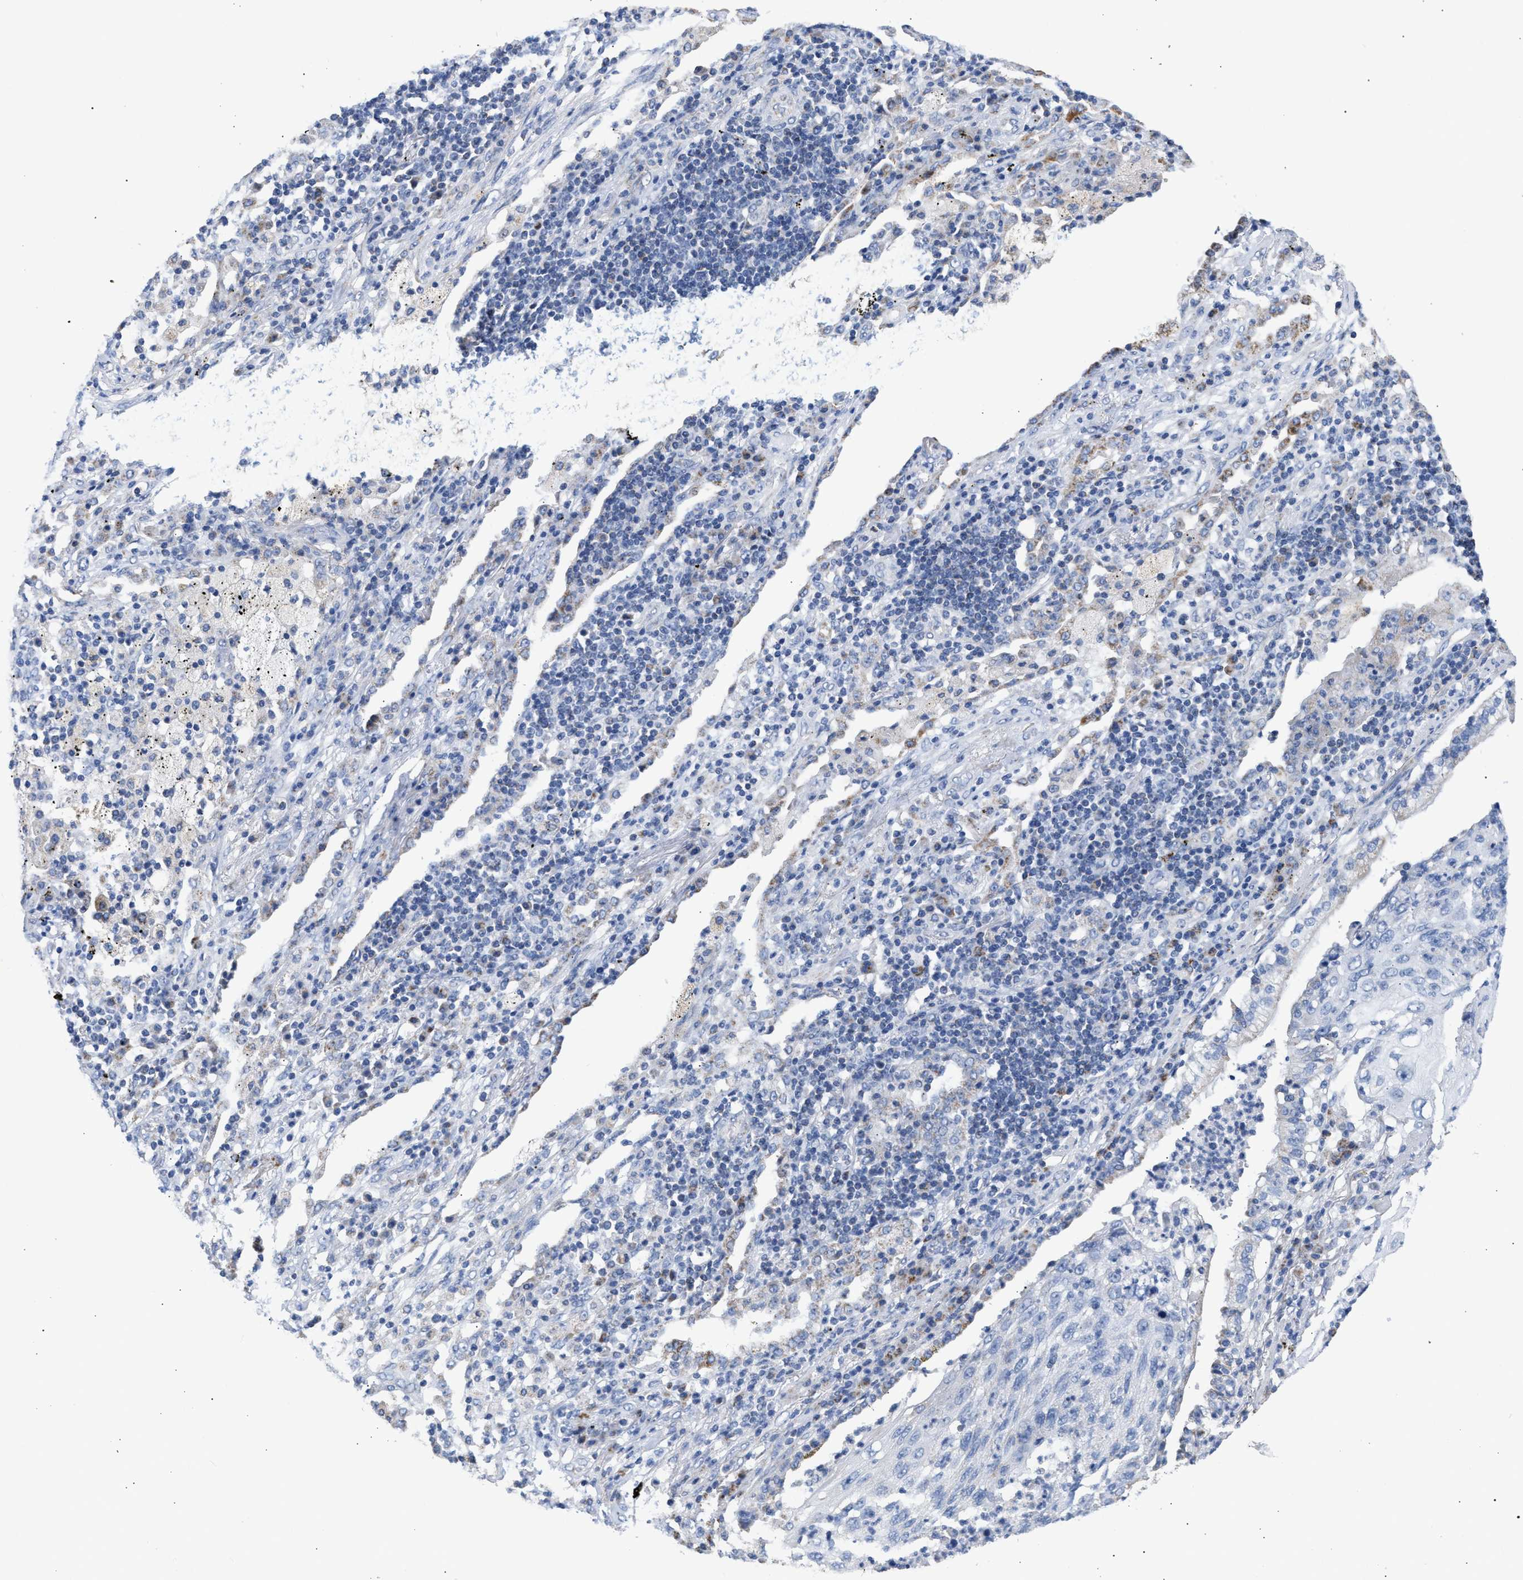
{"staining": {"intensity": "negative", "quantity": "none", "location": "none"}, "tissue": "lung cancer", "cell_type": "Tumor cells", "image_type": "cancer", "snomed": [{"axis": "morphology", "description": "Squamous cell carcinoma, NOS"}, {"axis": "topography", "description": "Lung"}], "caption": "Squamous cell carcinoma (lung) stained for a protein using immunohistochemistry reveals no positivity tumor cells.", "gene": "ACOT13", "patient": {"sex": "female", "age": 63}}